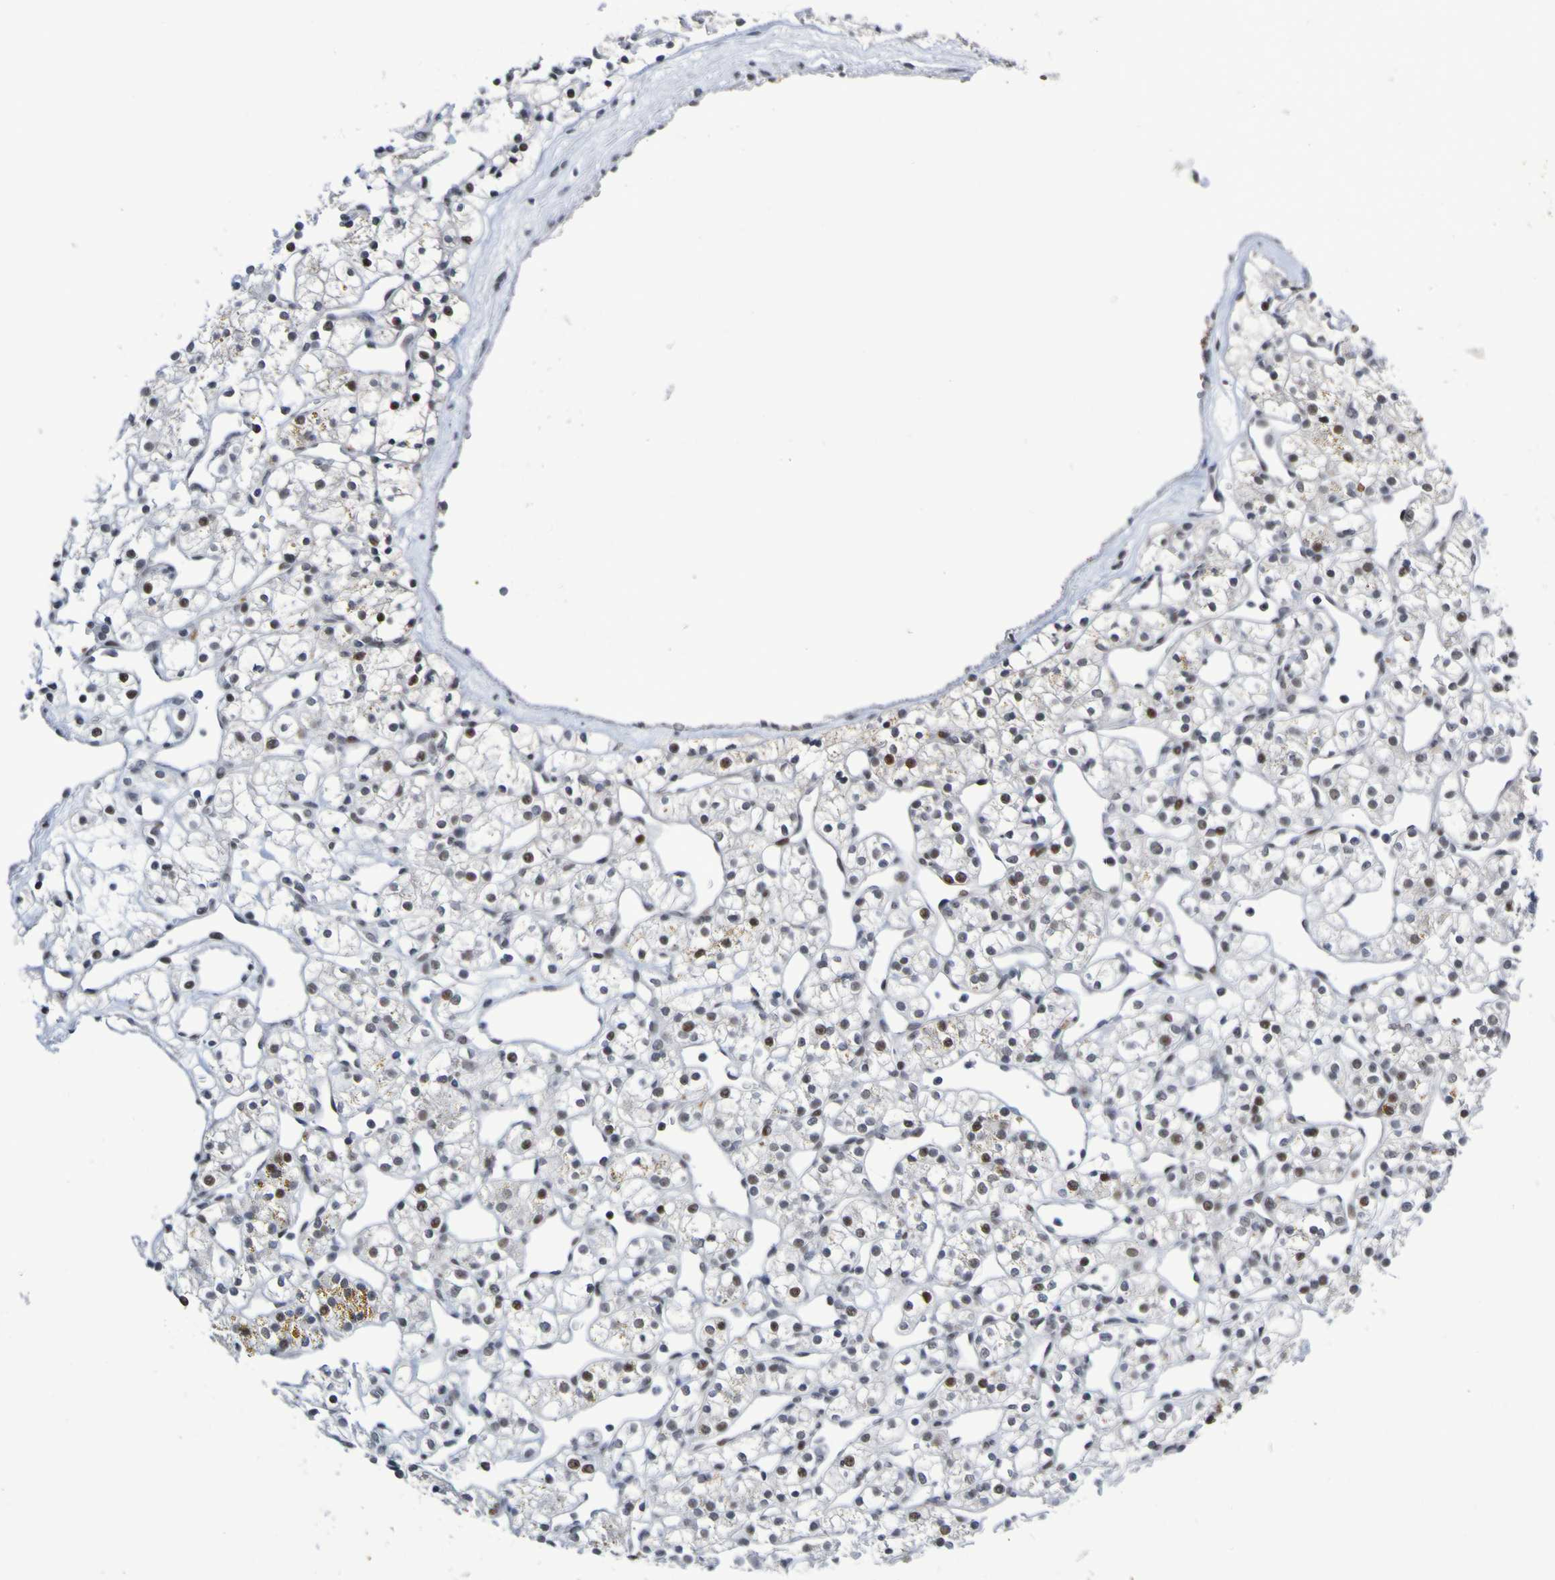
{"staining": {"intensity": "moderate", "quantity": "25%-75%", "location": "nuclear"}, "tissue": "renal cancer", "cell_type": "Tumor cells", "image_type": "cancer", "snomed": [{"axis": "morphology", "description": "Adenocarcinoma, NOS"}, {"axis": "topography", "description": "Kidney"}], "caption": "Moderate nuclear staining is appreciated in approximately 25%-75% of tumor cells in renal cancer (adenocarcinoma). (IHC, brightfield microscopy, high magnification).", "gene": "PCGF1", "patient": {"sex": "female", "age": 60}}